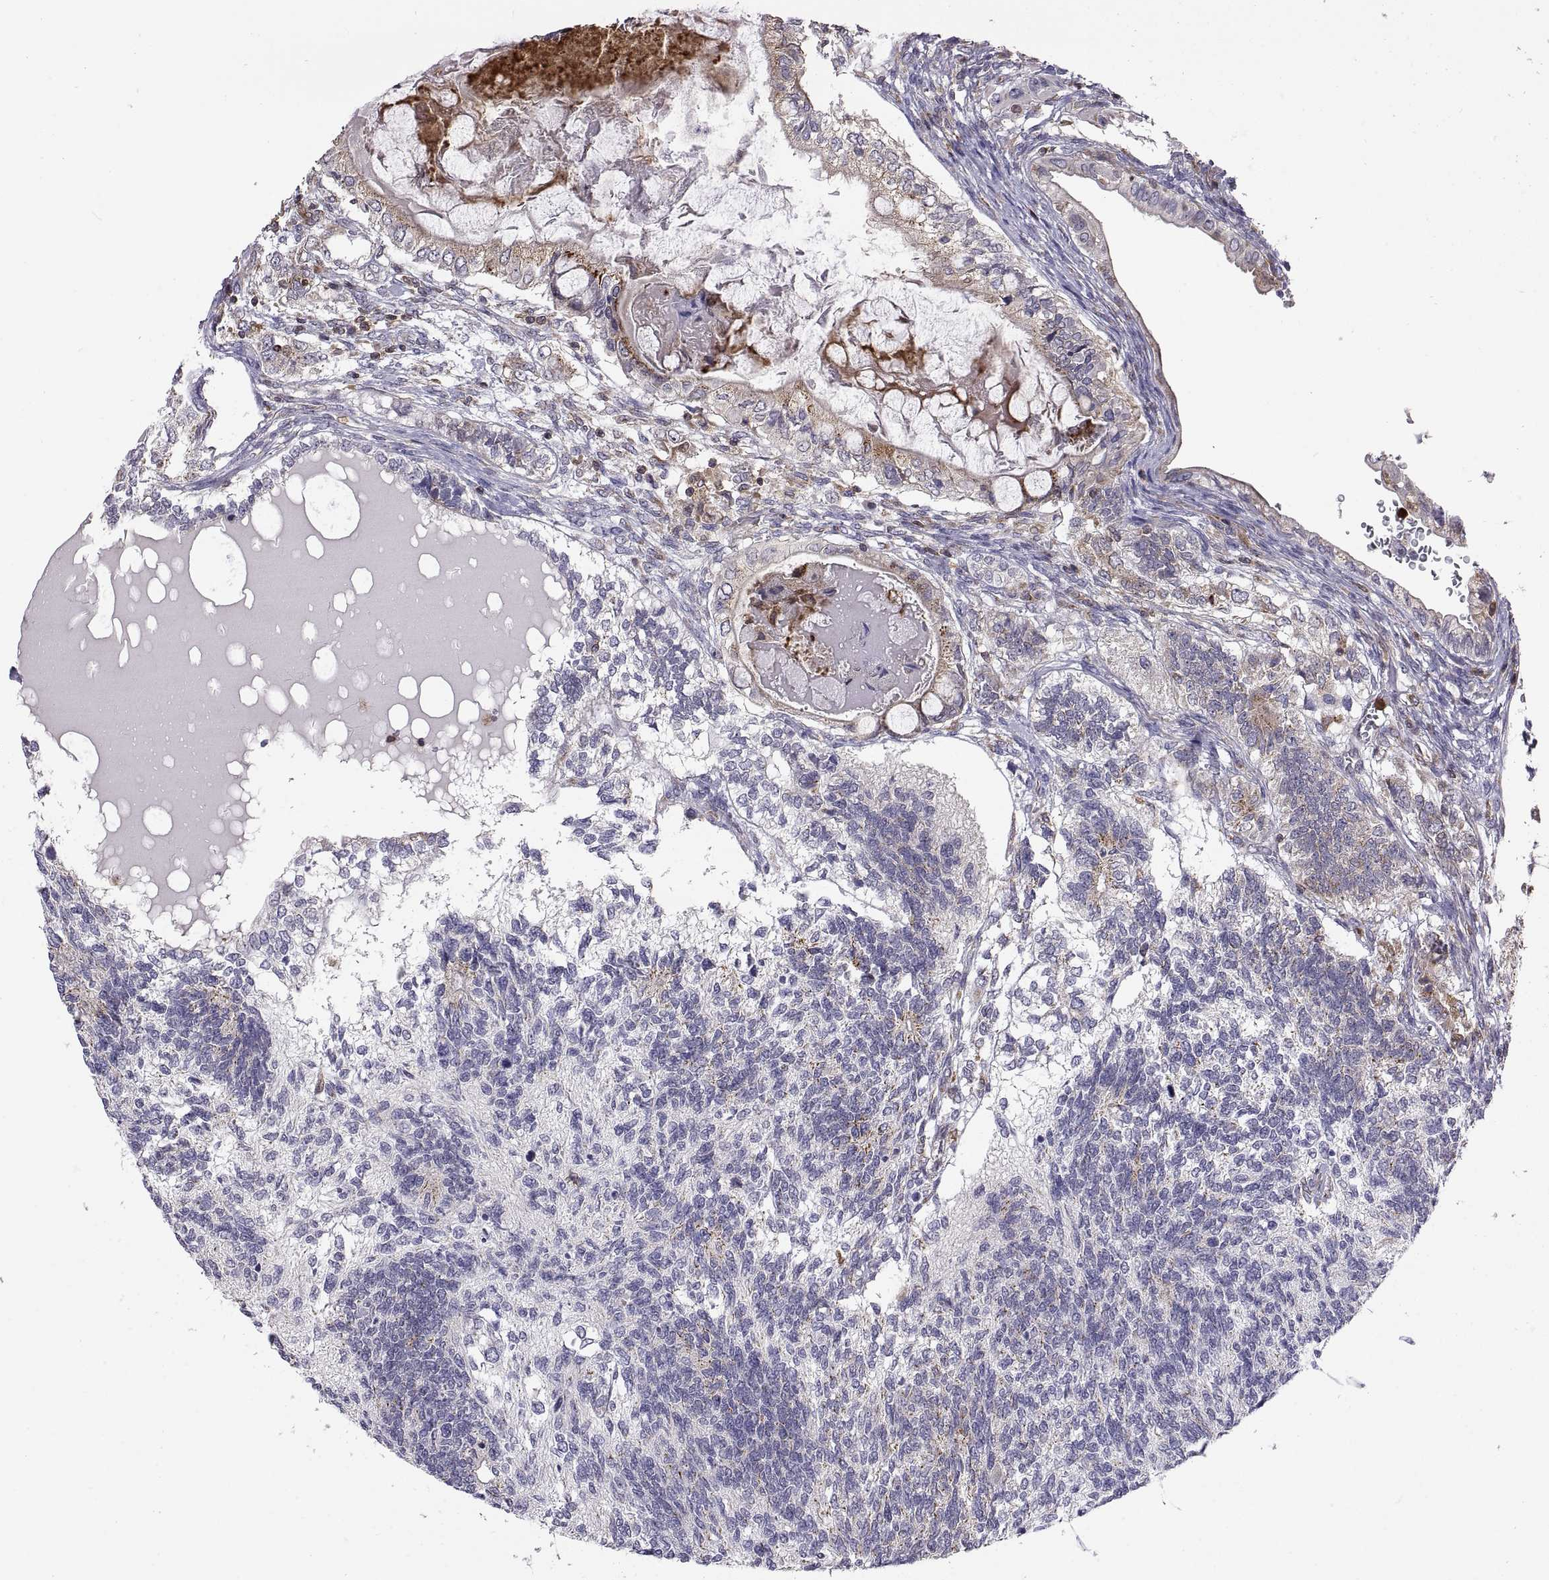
{"staining": {"intensity": "moderate", "quantity": "25%-75%", "location": "cytoplasmic/membranous"}, "tissue": "testis cancer", "cell_type": "Tumor cells", "image_type": "cancer", "snomed": [{"axis": "morphology", "description": "Seminoma, NOS"}, {"axis": "morphology", "description": "Carcinoma, Embryonal, NOS"}, {"axis": "topography", "description": "Testis"}], "caption": "An image of human testis cancer (seminoma) stained for a protein displays moderate cytoplasmic/membranous brown staining in tumor cells.", "gene": "ACAP1", "patient": {"sex": "male", "age": 41}}